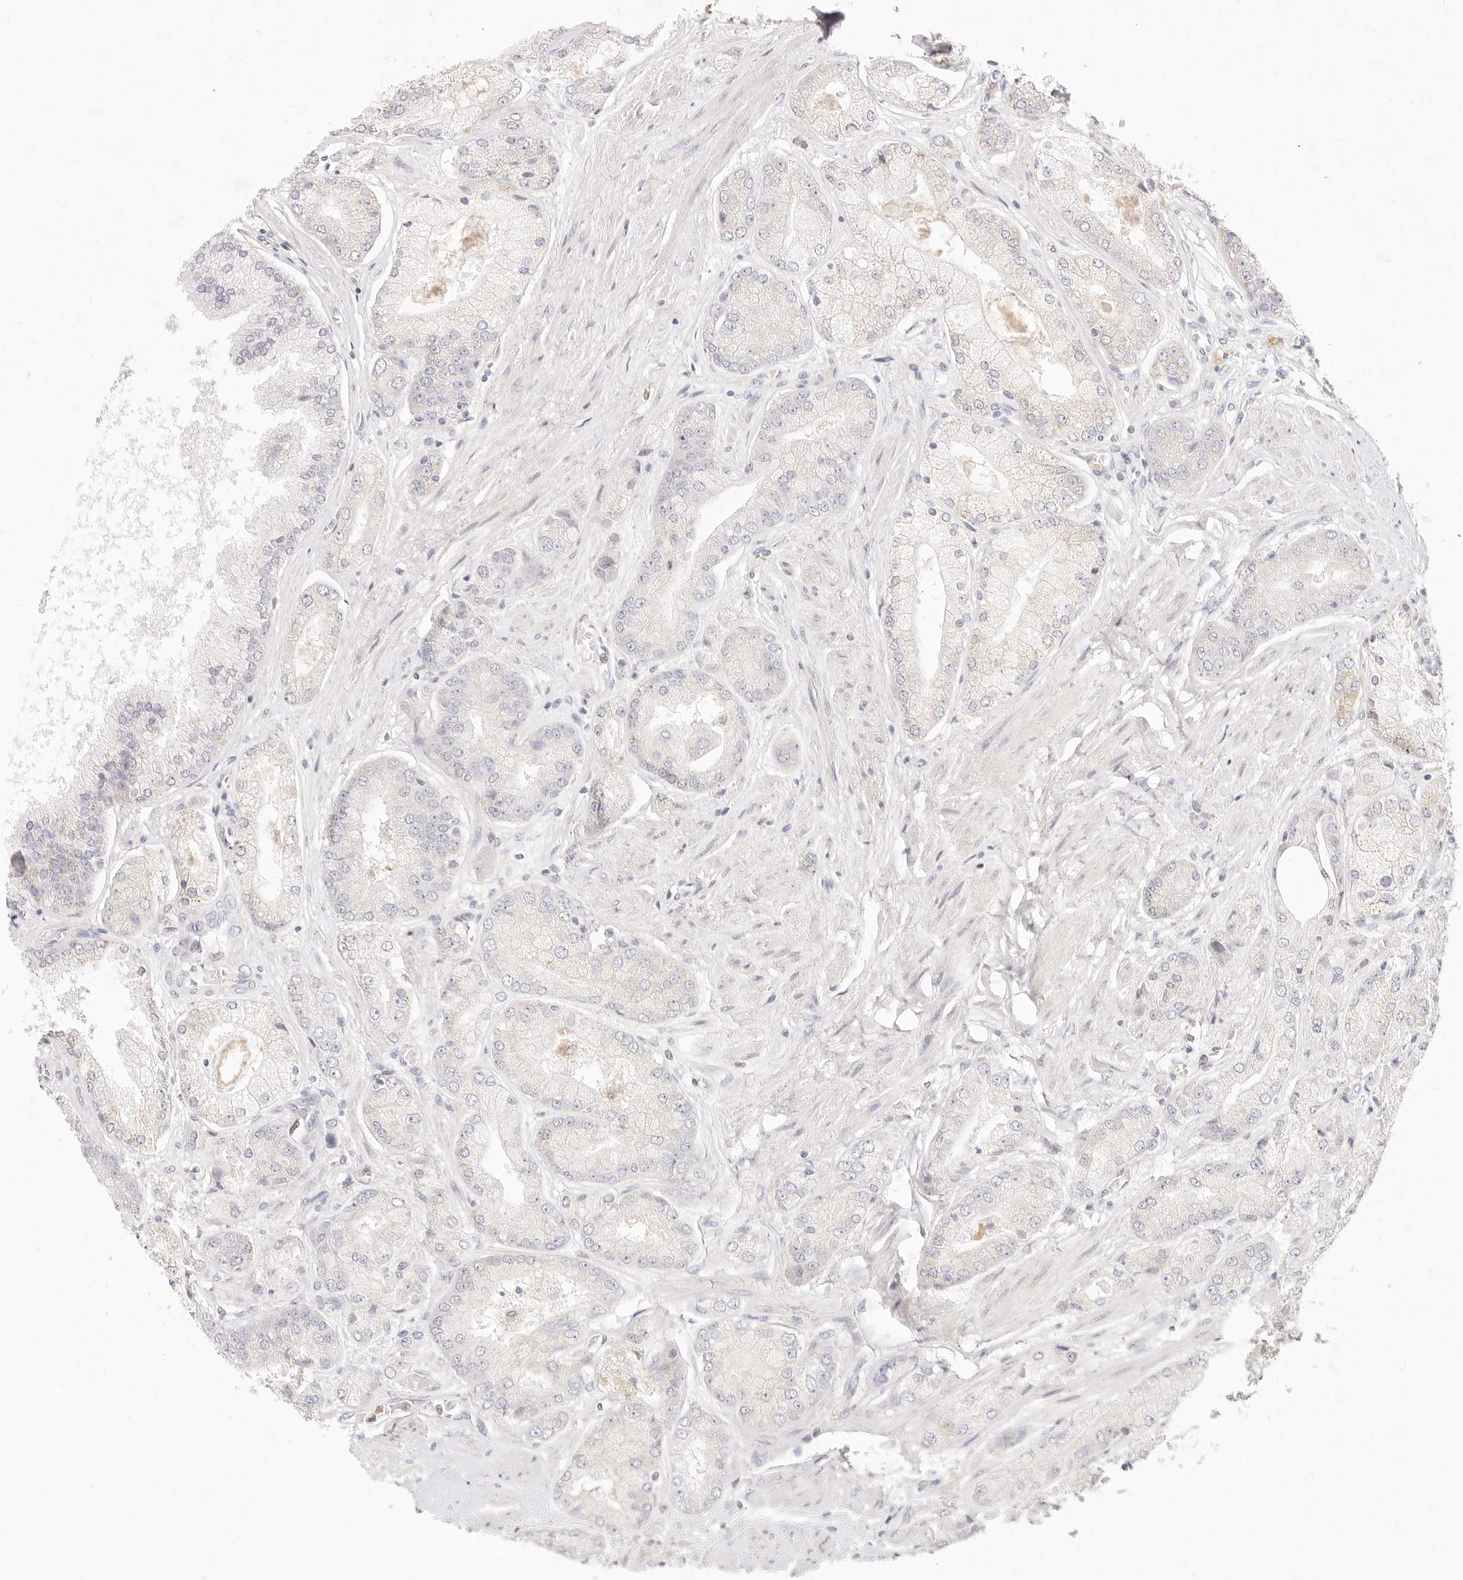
{"staining": {"intensity": "negative", "quantity": "none", "location": "none"}, "tissue": "prostate cancer", "cell_type": "Tumor cells", "image_type": "cancer", "snomed": [{"axis": "morphology", "description": "Adenocarcinoma, High grade"}, {"axis": "topography", "description": "Prostate"}], "caption": "This is an immunohistochemistry (IHC) histopathology image of high-grade adenocarcinoma (prostate). There is no expression in tumor cells.", "gene": "GPR84", "patient": {"sex": "male", "age": 58}}